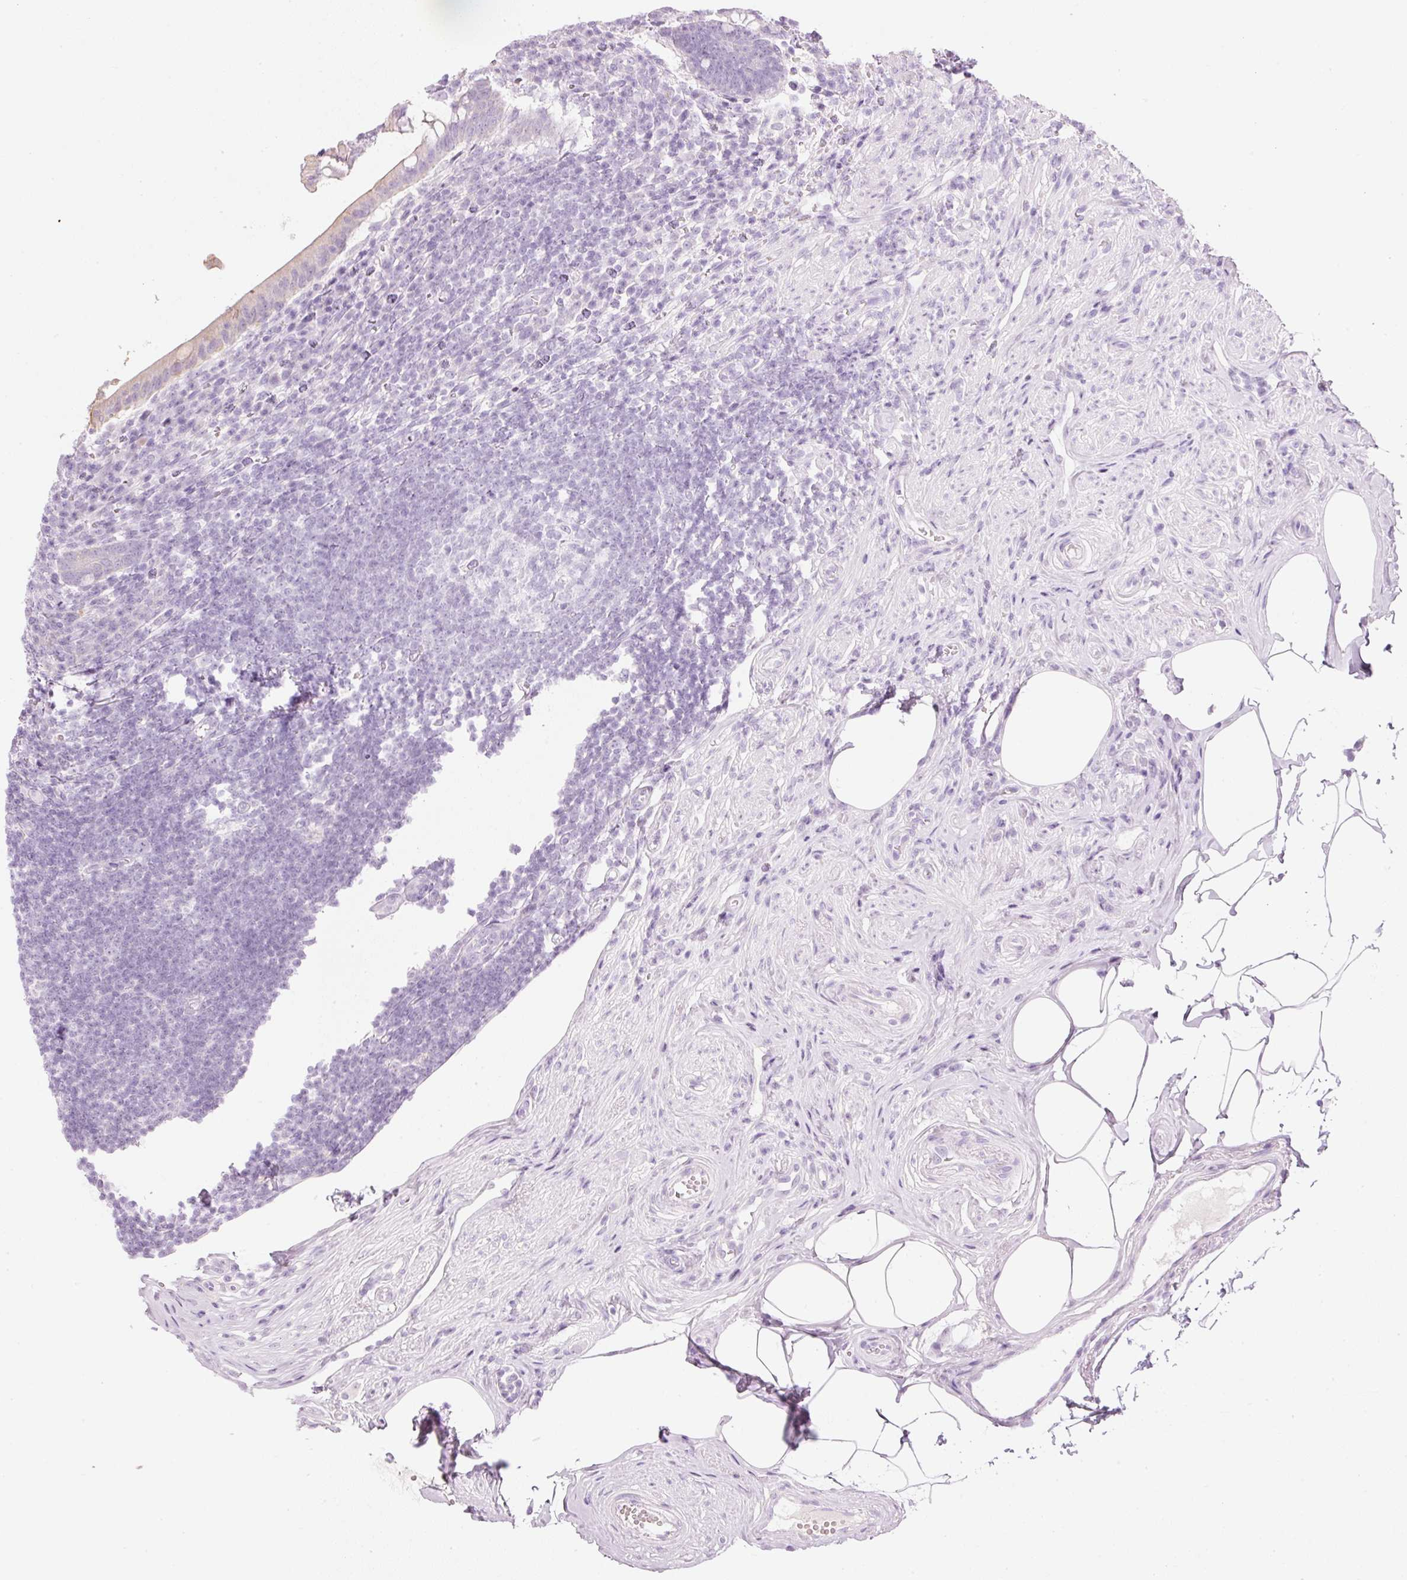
{"staining": {"intensity": "negative", "quantity": "none", "location": "none"}, "tissue": "appendix", "cell_type": "Glandular cells", "image_type": "normal", "snomed": [{"axis": "morphology", "description": "Normal tissue, NOS"}, {"axis": "topography", "description": "Appendix"}], "caption": "Immunohistochemistry (IHC) histopathology image of benign appendix: appendix stained with DAB (3,3'-diaminobenzidine) demonstrates no significant protein expression in glandular cells.", "gene": "CARD16", "patient": {"sex": "female", "age": 56}}